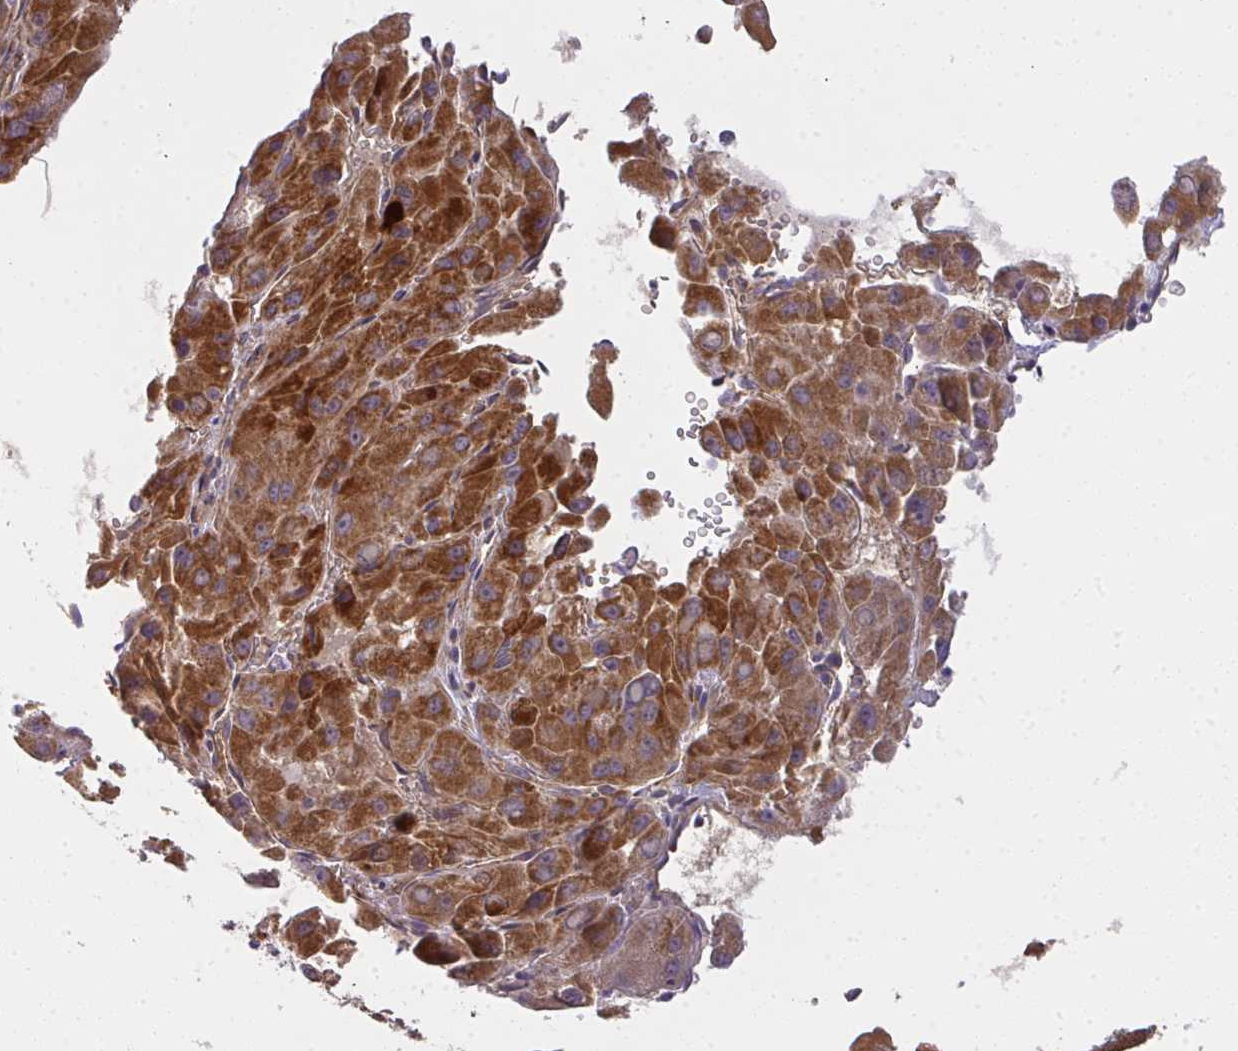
{"staining": {"intensity": "strong", "quantity": ">75%", "location": "cytoplasmic/membranous"}, "tissue": "liver cancer", "cell_type": "Tumor cells", "image_type": "cancer", "snomed": [{"axis": "morphology", "description": "Carcinoma, Hepatocellular, NOS"}, {"axis": "topography", "description": "Liver"}], "caption": "Strong cytoplasmic/membranous positivity for a protein is present in about >75% of tumor cells of liver cancer (hepatocellular carcinoma) using immunohistochemistry.", "gene": "B4GALT6", "patient": {"sex": "male", "age": 27}}